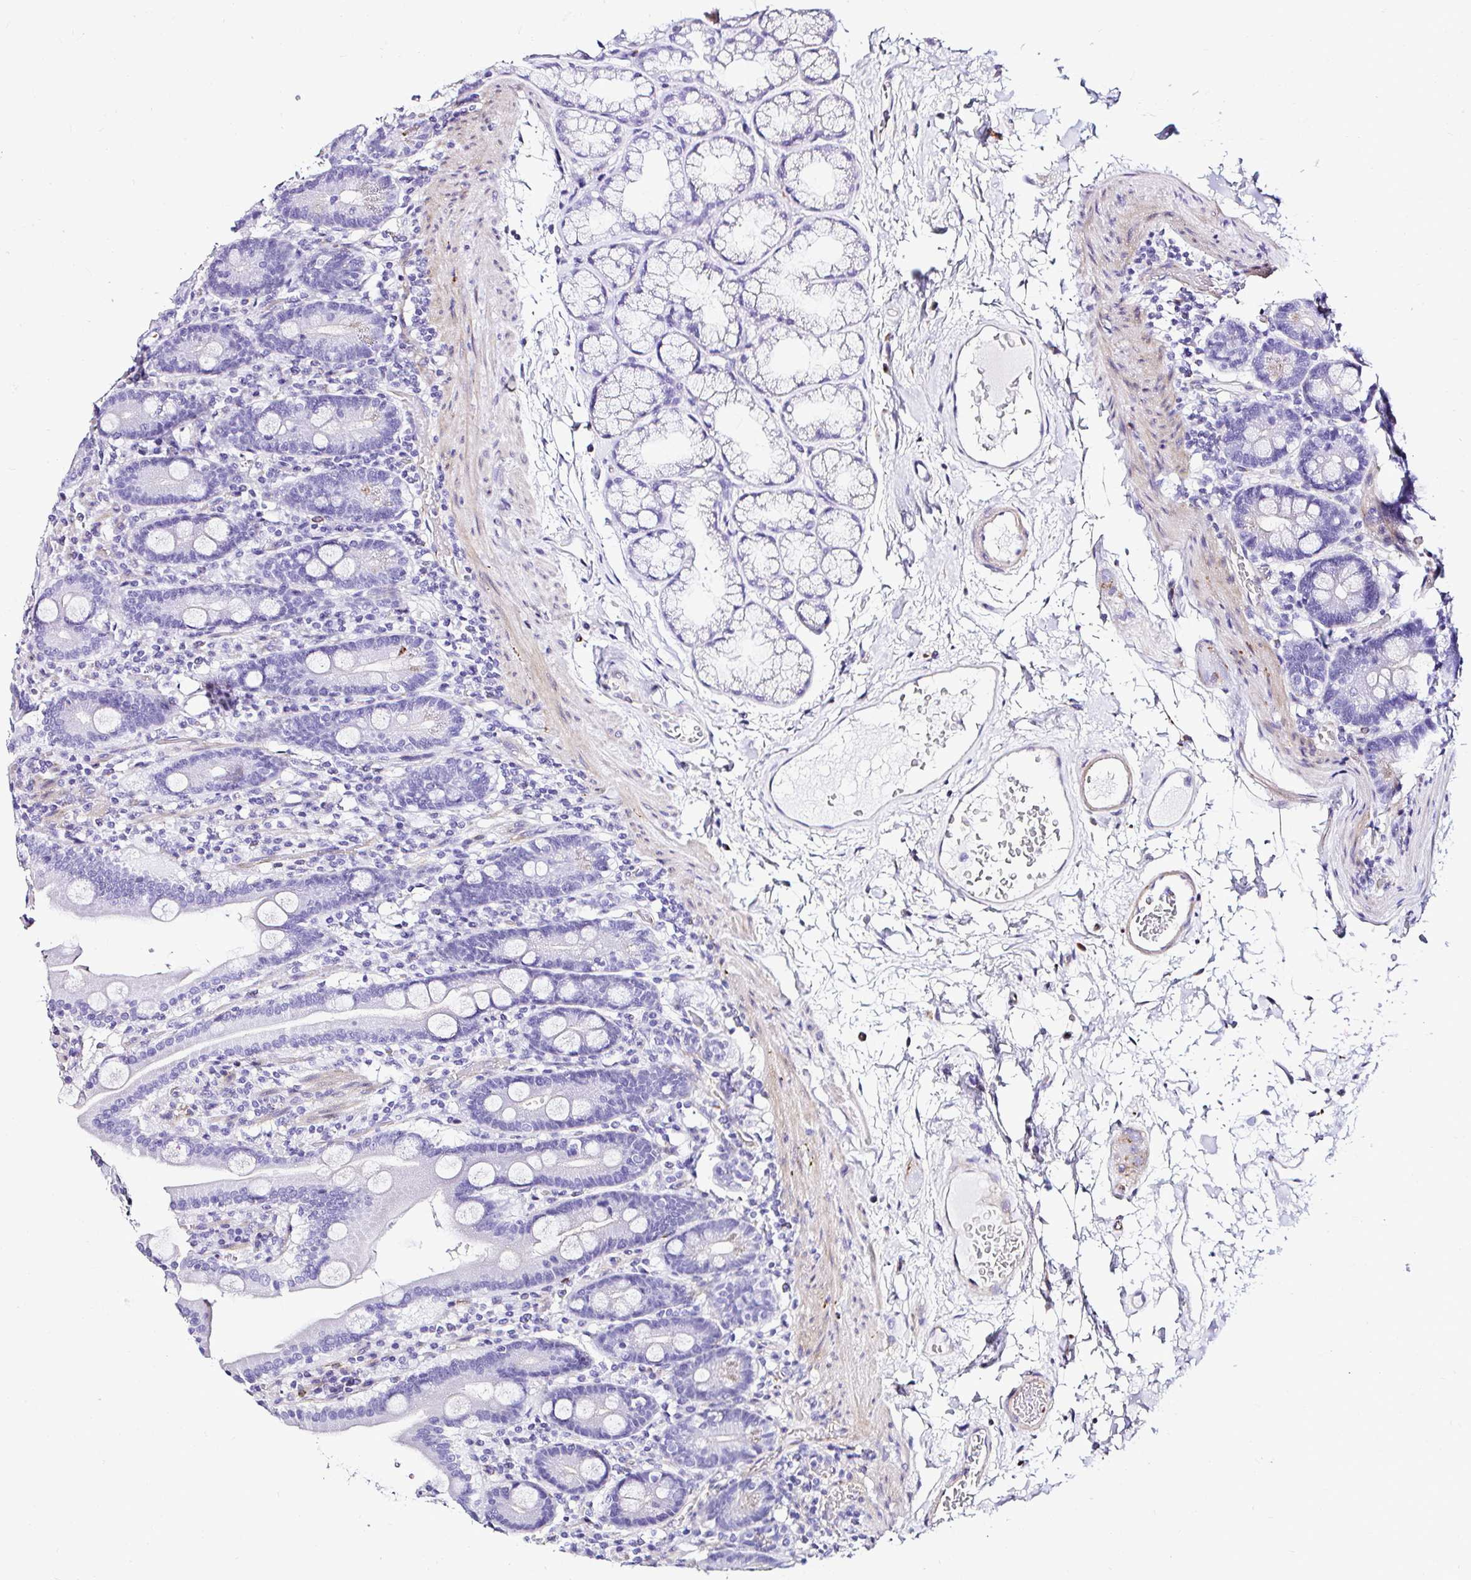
{"staining": {"intensity": "negative", "quantity": "none", "location": "none"}, "tissue": "duodenum", "cell_type": "Glandular cells", "image_type": "normal", "snomed": [{"axis": "morphology", "description": "Normal tissue, NOS"}, {"axis": "topography", "description": "Duodenum"}], "caption": "DAB (3,3'-diaminobenzidine) immunohistochemical staining of benign duodenum reveals no significant expression in glandular cells.", "gene": "DEPDC5", "patient": {"sex": "male", "age": 55}}